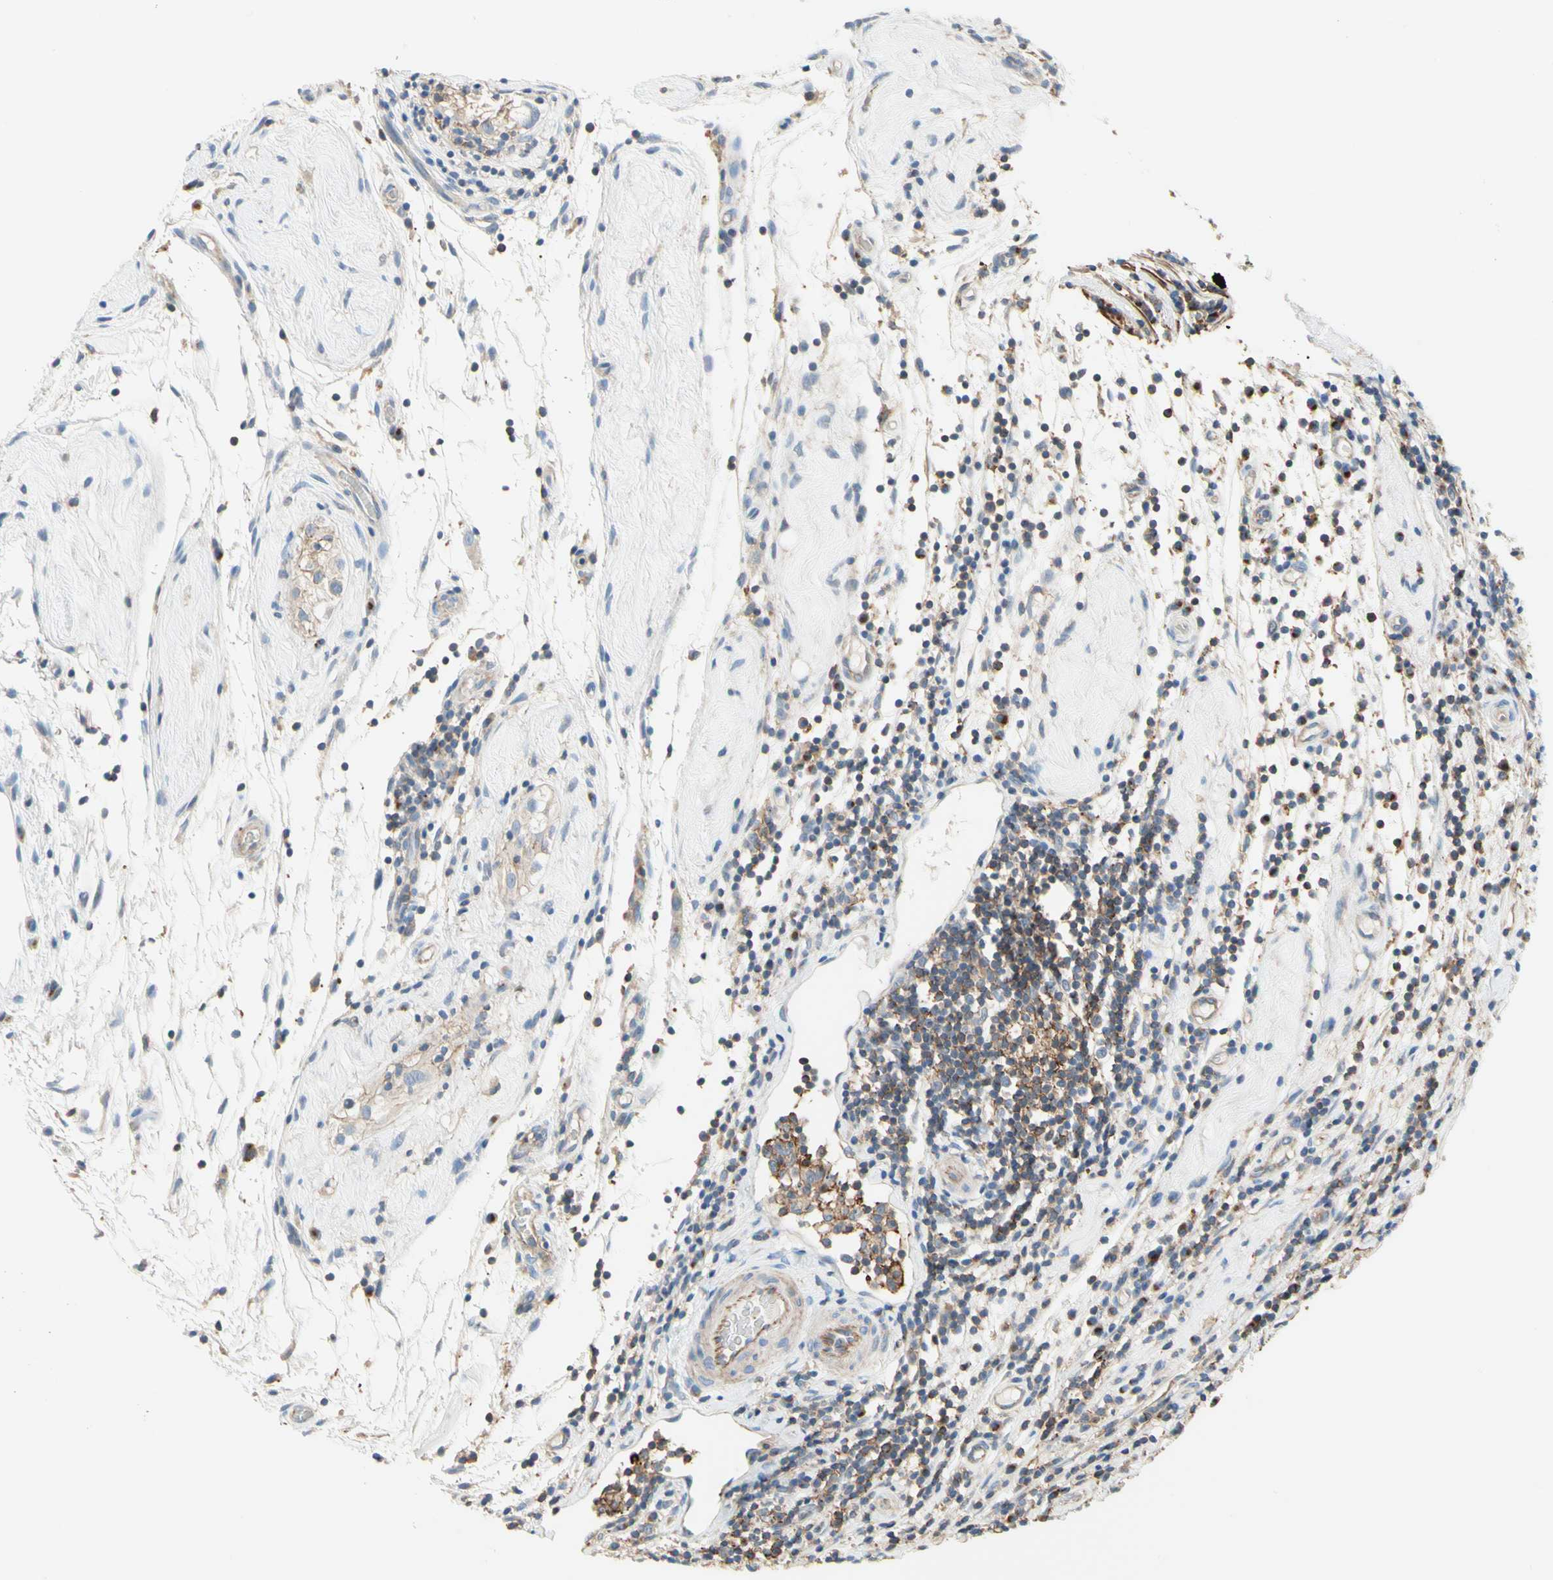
{"staining": {"intensity": "moderate", "quantity": ">75%", "location": "cytoplasmic/membranous"}, "tissue": "testis cancer", "cell_type": "Tumor cells", "image_type": "cancer", "snomed": [{"axis": "morphology", "description": "Seminoma, NOS"}, {"axis": "topography", "description": "Testis"}], "caption": "IHC staining of testis cancer (seminoma), which exhibits medium levels of moderate cytoplasmic/membranous staining in about >75% of tumor cells indicating moderate cytoplasmic/membranous protein positivity. The staining was performed using DAB (brown) for protein detection and nuclei were counterstained in hematoxylin (blue).", "gene": "SEMA4C", "patient": {"sex": "male", "age": 43}}